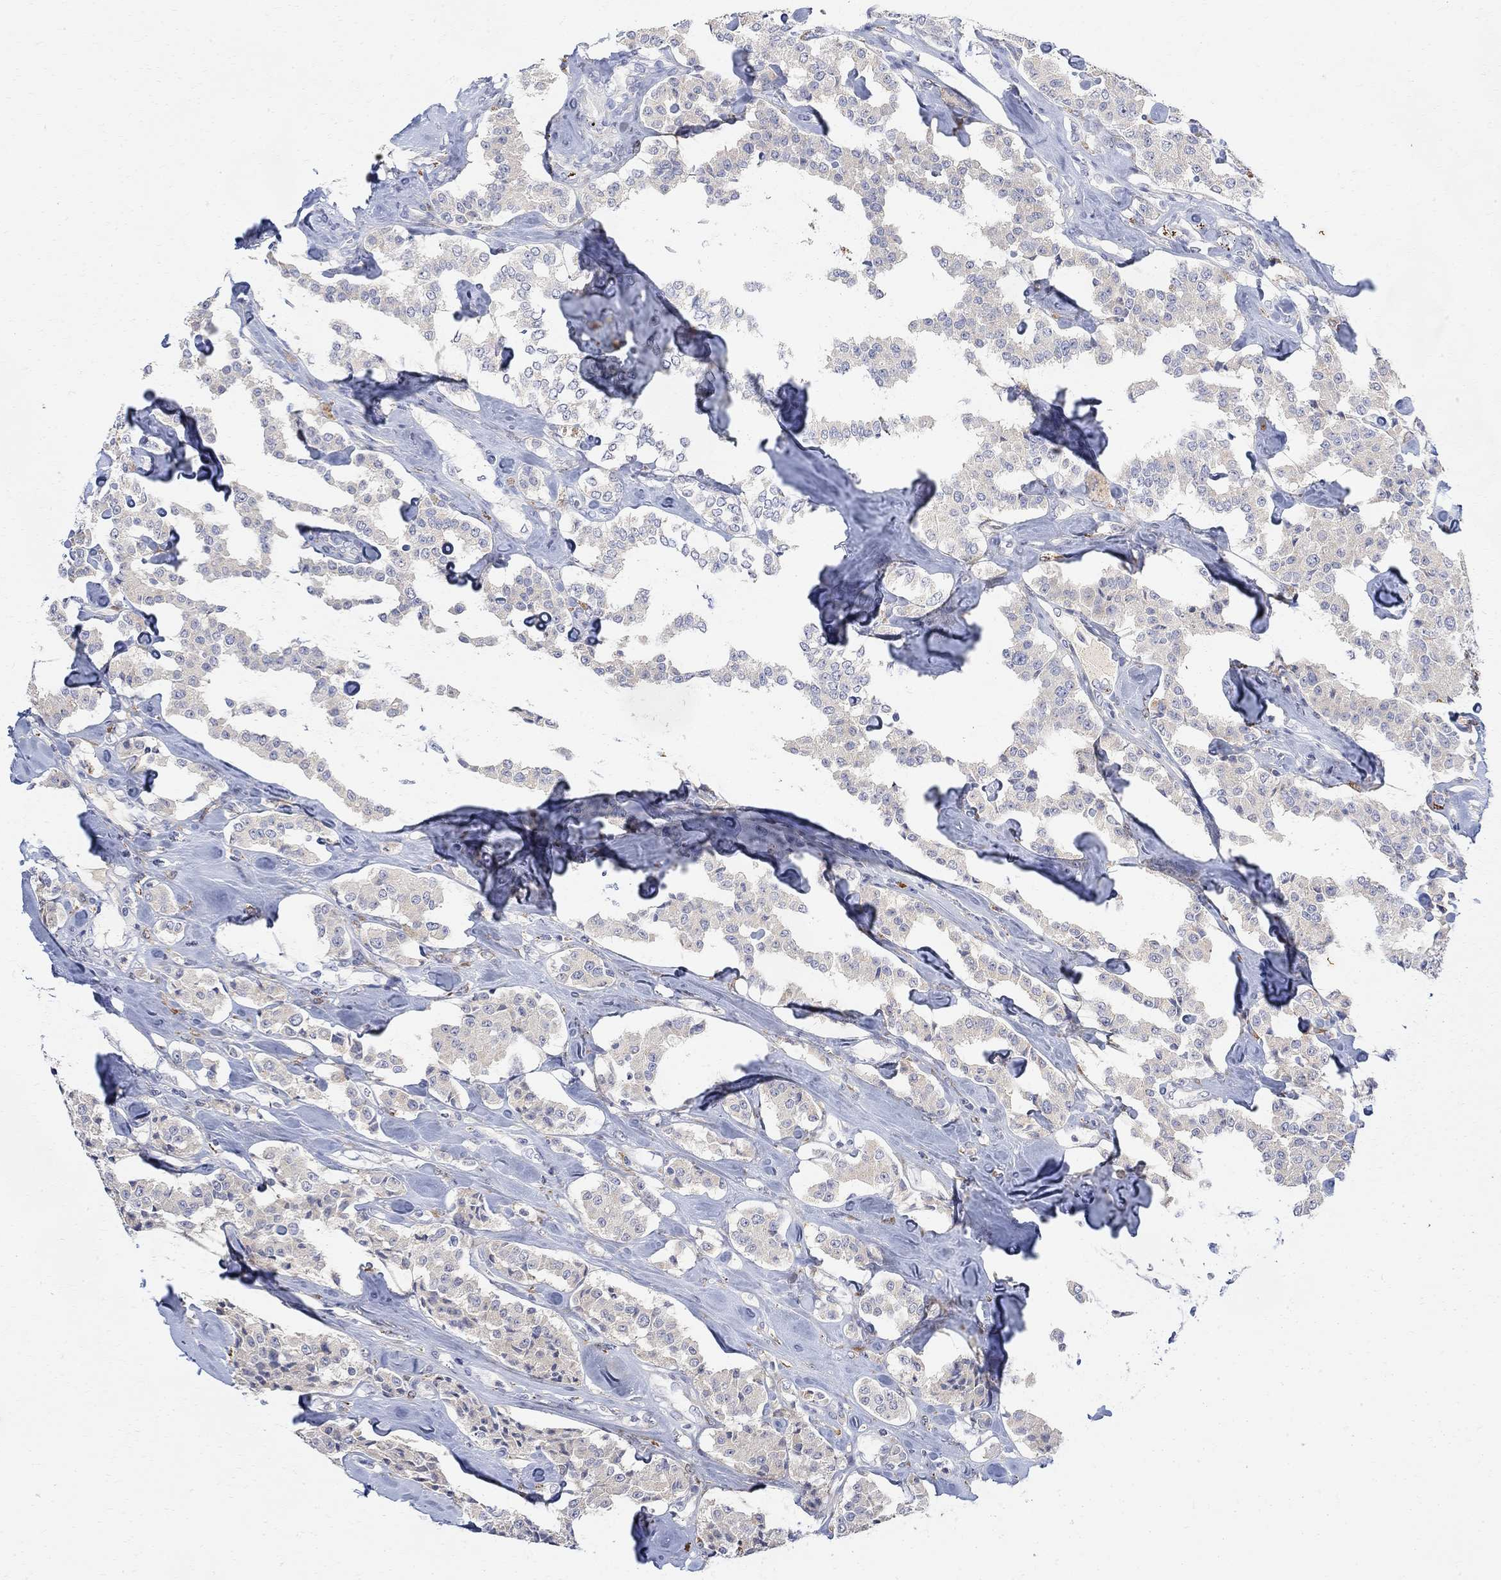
{"staining": {"intensity": "negative", "quantity": "none", "location": "none"}, "tissue": "carcinoid", "cell_type": "Tumor cells", "image_type": "cancer", "snomed": [{"axis": "morphology", "description": "Carcinoid, malignant, NOS"}, {"axis": "topography", "description": "Pancreas"}], "caption": "A high-resolution photomicrograph shows IHC staining of carcinoid (malignant), which exhibits no significant staining in tumor cells.", "gene": "FNDC5", "patient": {"sex": "male", "age": 41}}